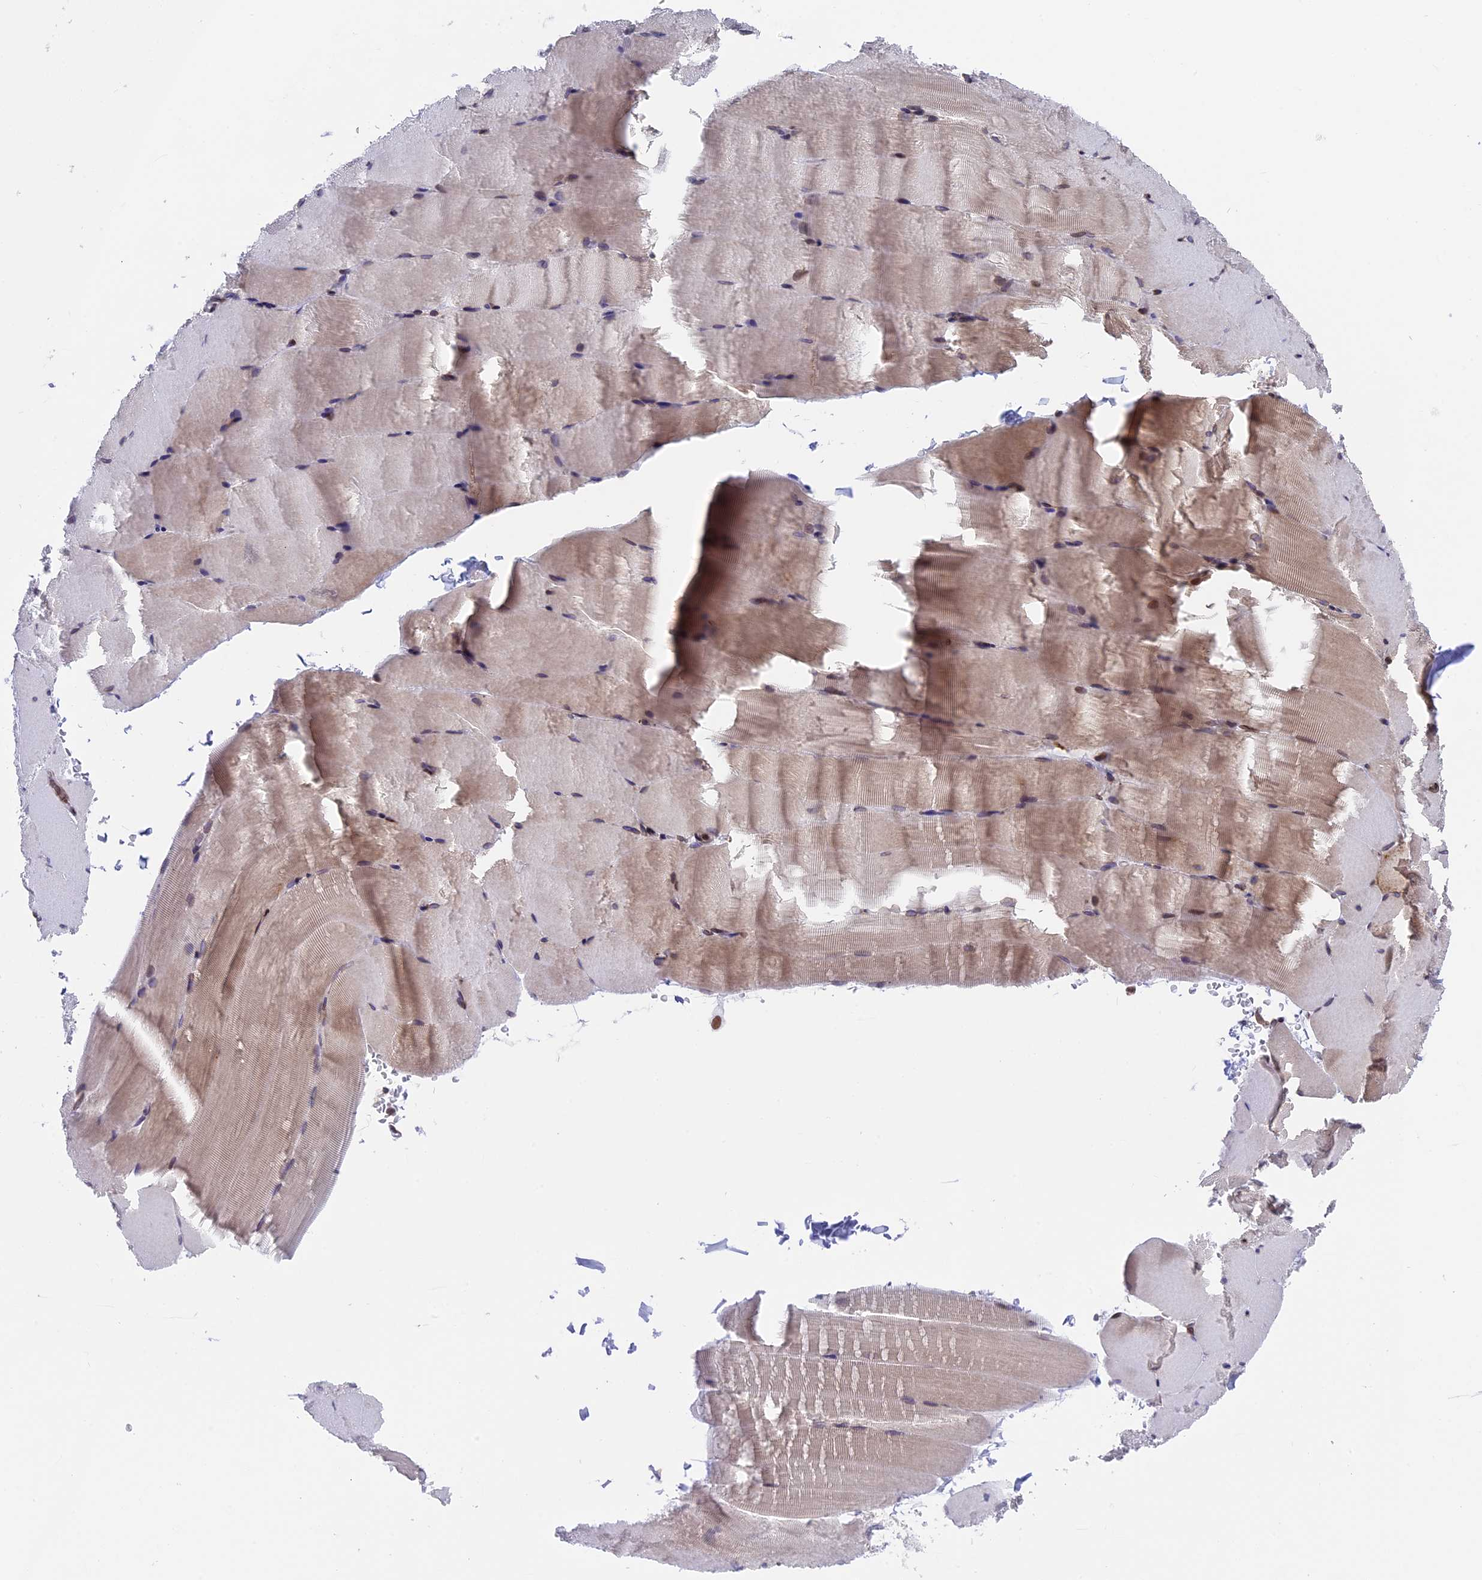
{"staining": {"intensity": "weak", "quantity": "25%-75%", "location": "cytoplasmic/membranous,nuclear"}, "tissue": "skeletal muscle", "cell_type": "Myocytes", "image_type": "normal", "snomed": [{"axis": "morphology", "description": "Normal tissue, NOS"}, {"axis": "topography", "description": "Skeletal muscle"}, {"axis": "topography", "description": "Parathyroid gland"}], "caption": "A high-resolution image shows immunohistochemistry staining of normal skeletal muscle, which reveals weak cytoplasmic/membranous,nuclear staining in about 25%-75% of myocytes. The staining was performed using DAB, with brown indicating positive protein expression. Nuclei are stained blue with hematoxylin.", "gene": "PTCHD4", "patient": {"sex": "female", "age": 37}}